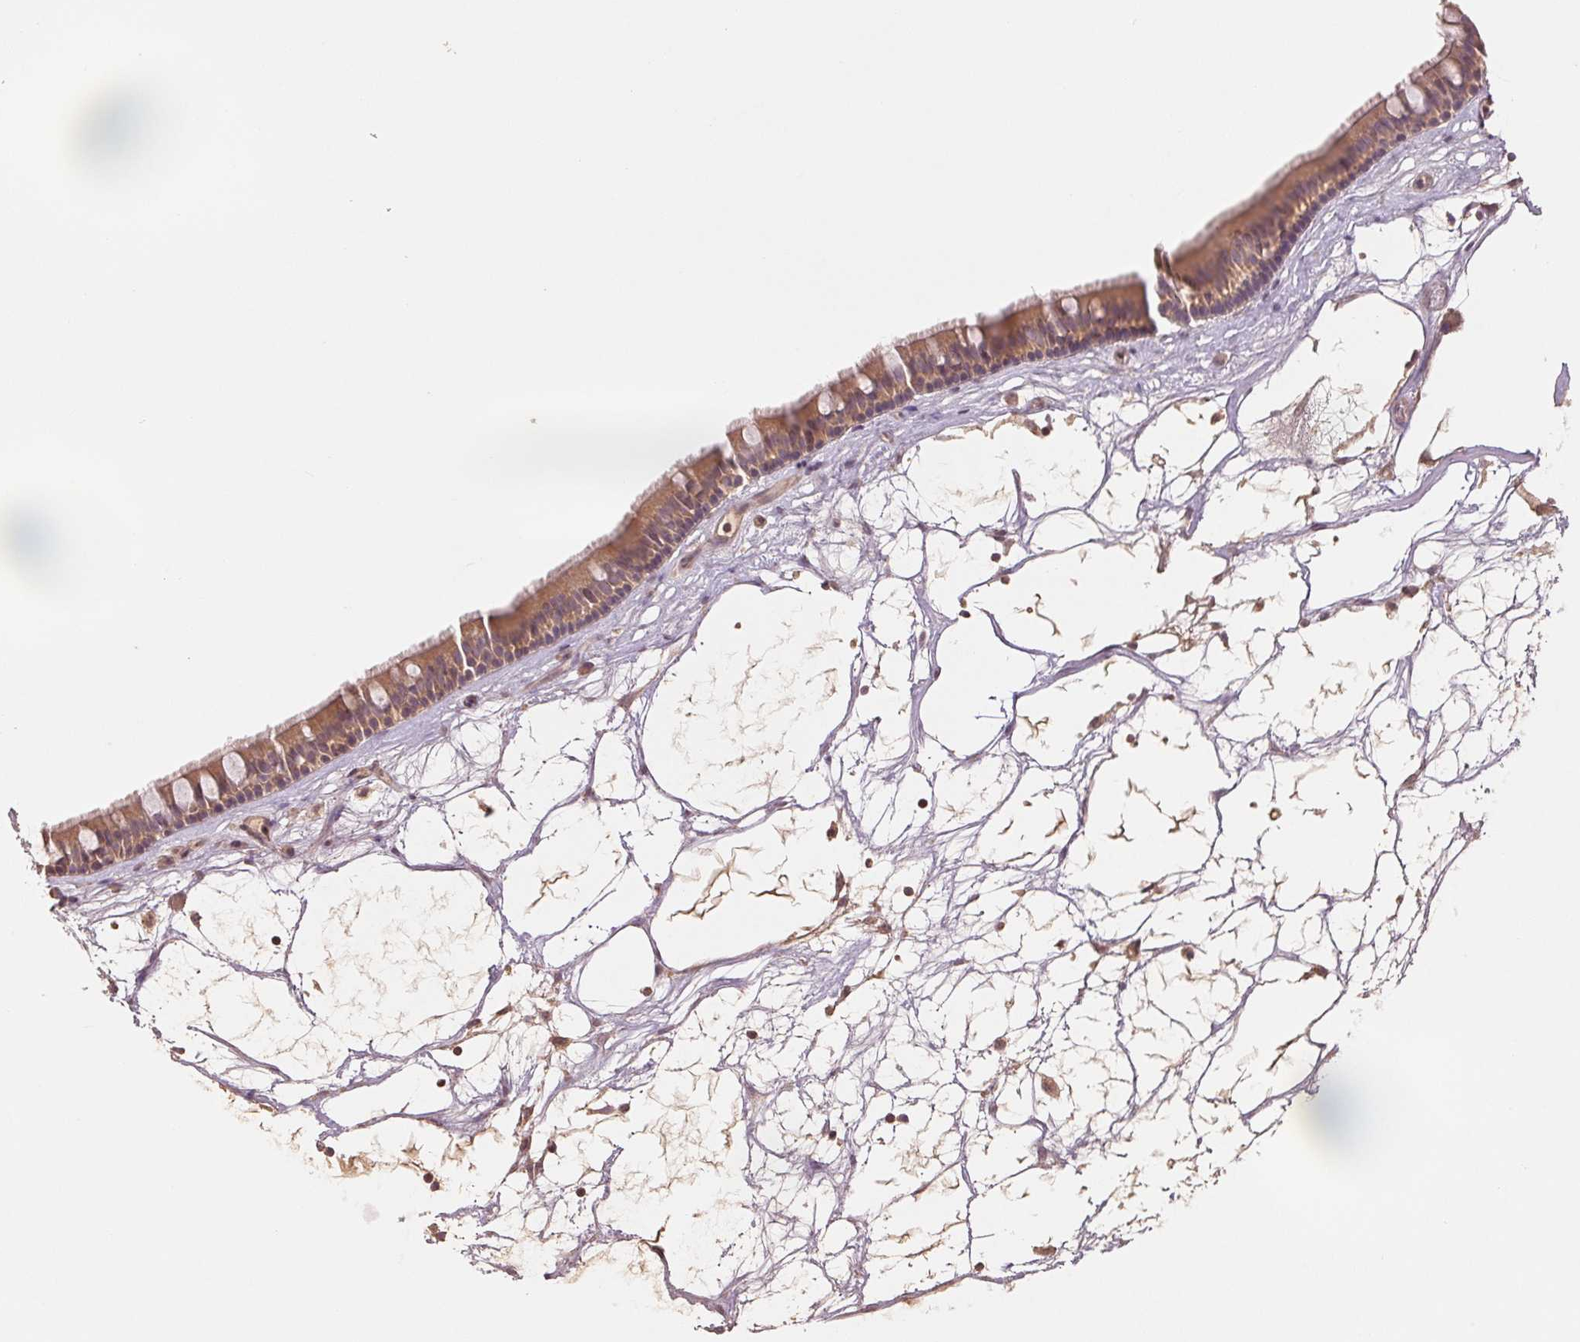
{"staining": {"intensity": "moderate", "quantity": ">75%", "location": "cytoplasmic/membranous"}, "tissue": "nasopharynx", "cell_type": "Respiratory epithelial cells", "image_type": "normal", "snomed": [{"axis": "morphology", "description": "Normal tissue, NOS"}, {"axis": "topography", "description": "Nasopharynx"}], "caption": "Respiratory epithelial cells demonstrate medium levels of moderate cytoplasmic/membranous staining in about >75% of cells in benign nasopharynx.", "gene": "COX14", "patient": {"sex": "male", "age": 68}}